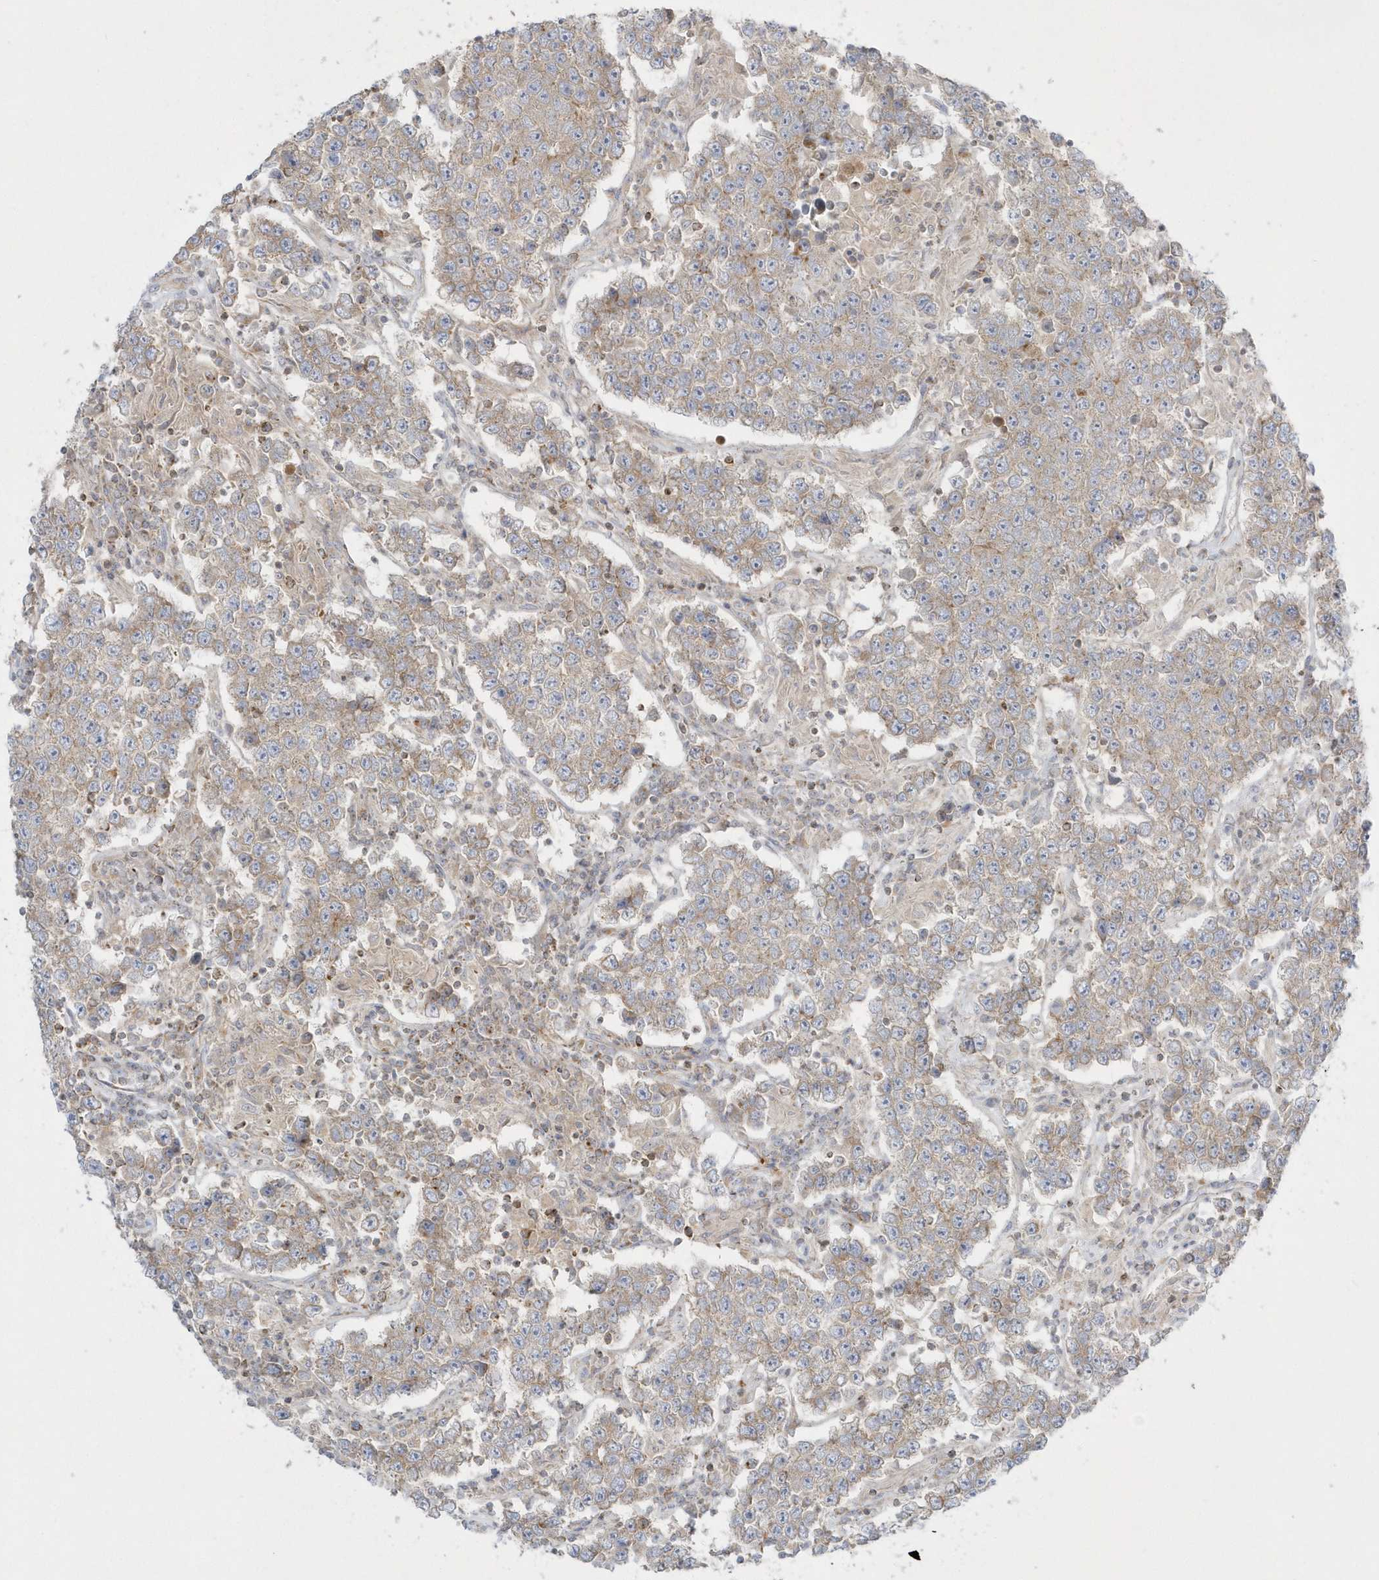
{"staining": {"intensity": "weak", "quantity": "25%-75%", "location": "cytoplasmic/membranous"}, "tissue": "testis cancer", "cell_type": "Tumor cells", "image_type": "cancer", "snomed": [{"axis": "morphology", "description": "Normal tissue, NOS"}, {"axis": "morphology", "description": "Urothelial carcinoma, High grade"}, {"axis": "morphology", "description": "Seminoma, NOS"}, {"axis": "morphology", "description": "Carcinoma, Embryonal, NOS"}, {"axis": "topography", "description": "Urinary bladder"}, {"axis": "topography", "description": "Testis"}], "caption": "Brown immunohistochemical staining in human seminoma (testis) exhibits weak cytoplasmic/membranous expression in approximately 25%-75% of tumor cells. (IHC, brightfield microscopy, high magnification).", "gene": "DNAJC18", "patient": {"sex": "male", "age": 41}}